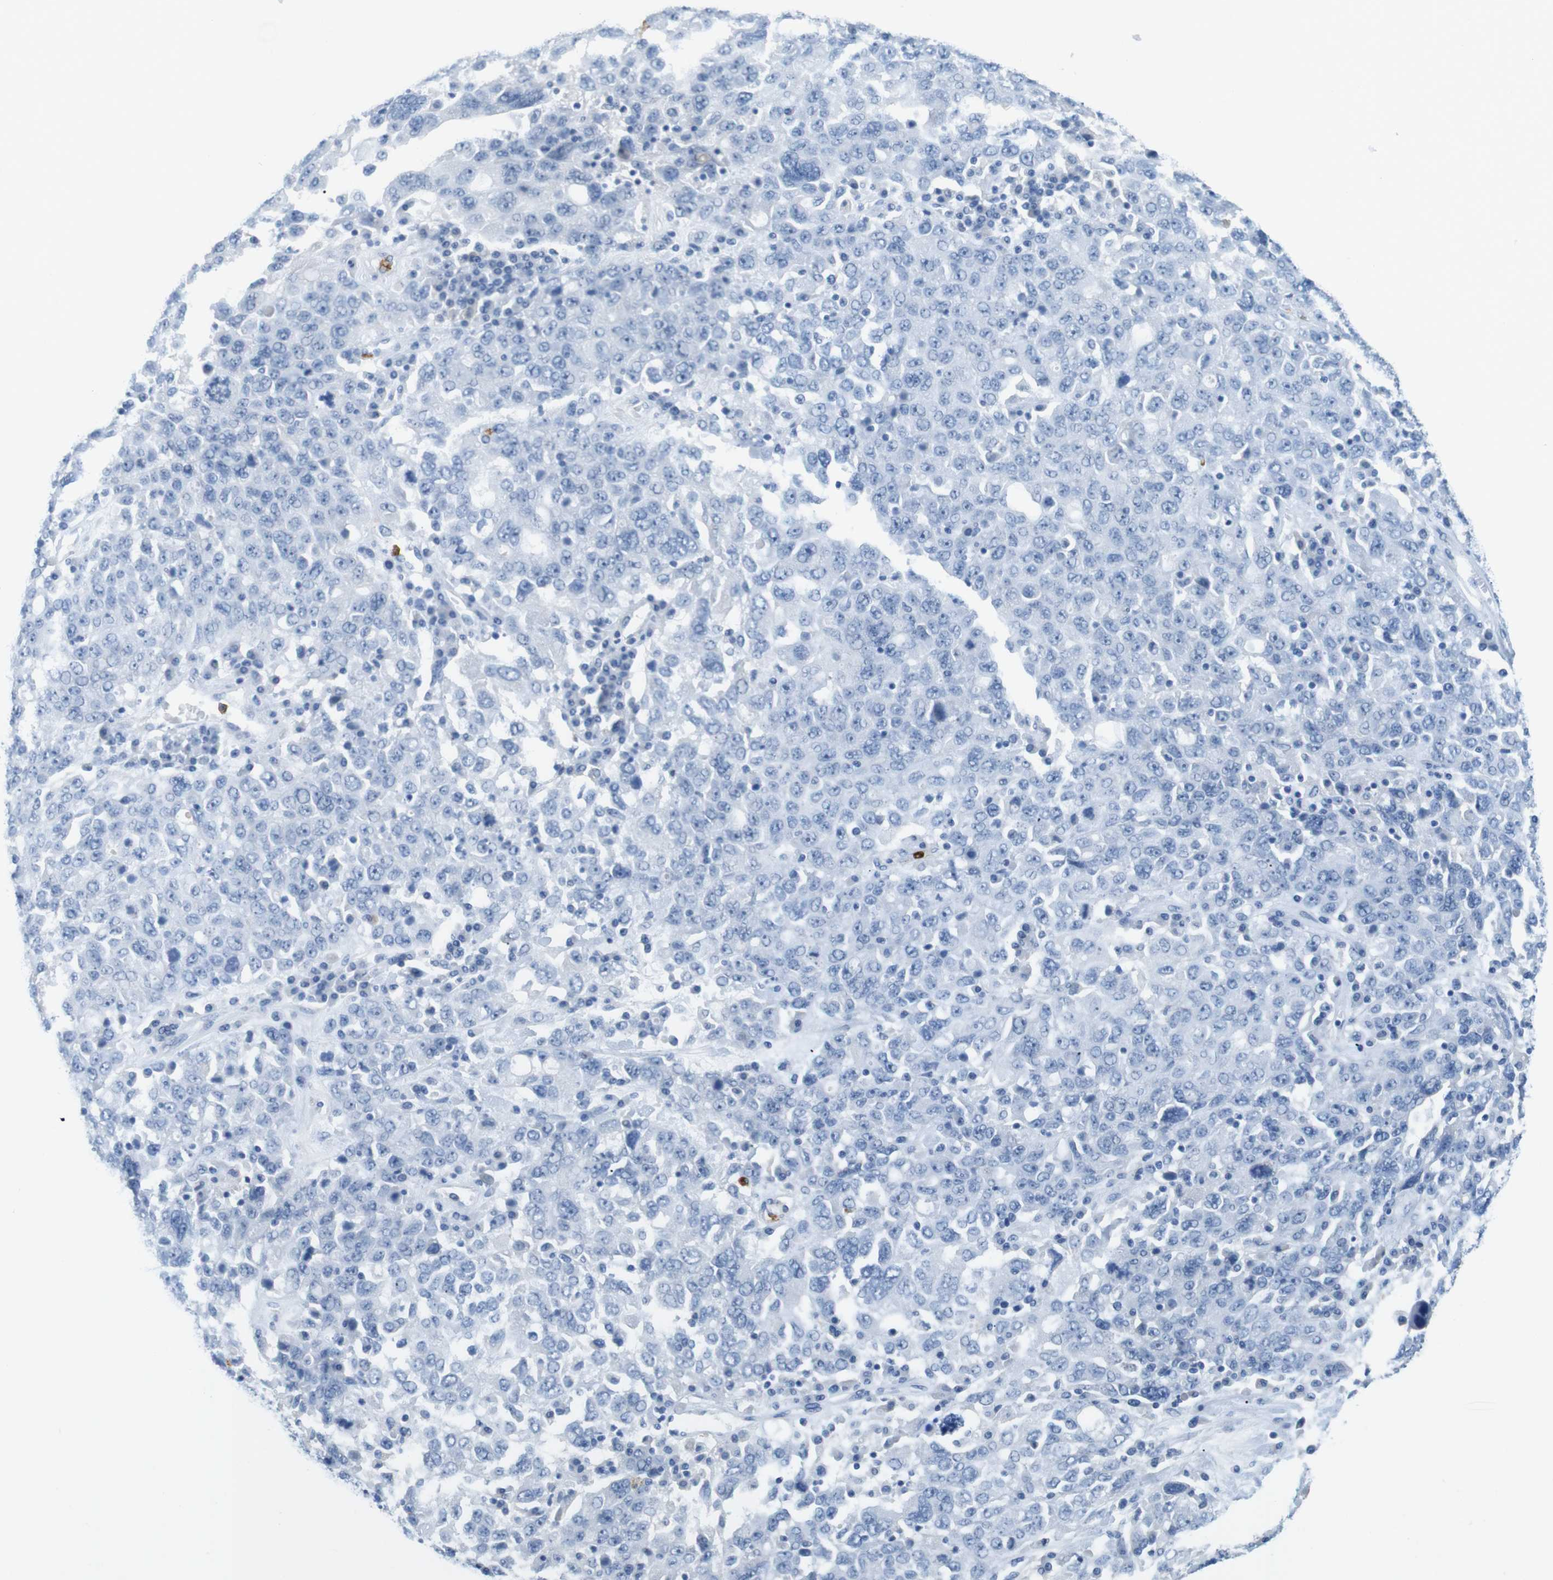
{"staining": {"intensity": "negative", "quantity": "none", "location": "none"}, "tissue": "ovarian cancer", "cell_type": "Tumor cells", "image_type": "cancer", "snomed": [{"axis": "morphology", "description": "Carcinoma, endometroid"}, {"axis": "topography", "description": "Ovary"}], "caption": "IHC histopathology image of neoplastic tissue: ovarian endometroid carcinoma stained with DAB demonstrates no significant protein expression in tumor cells.", "gene": "MCEMP1", "patient": {"sex": "female", "age": 62}}